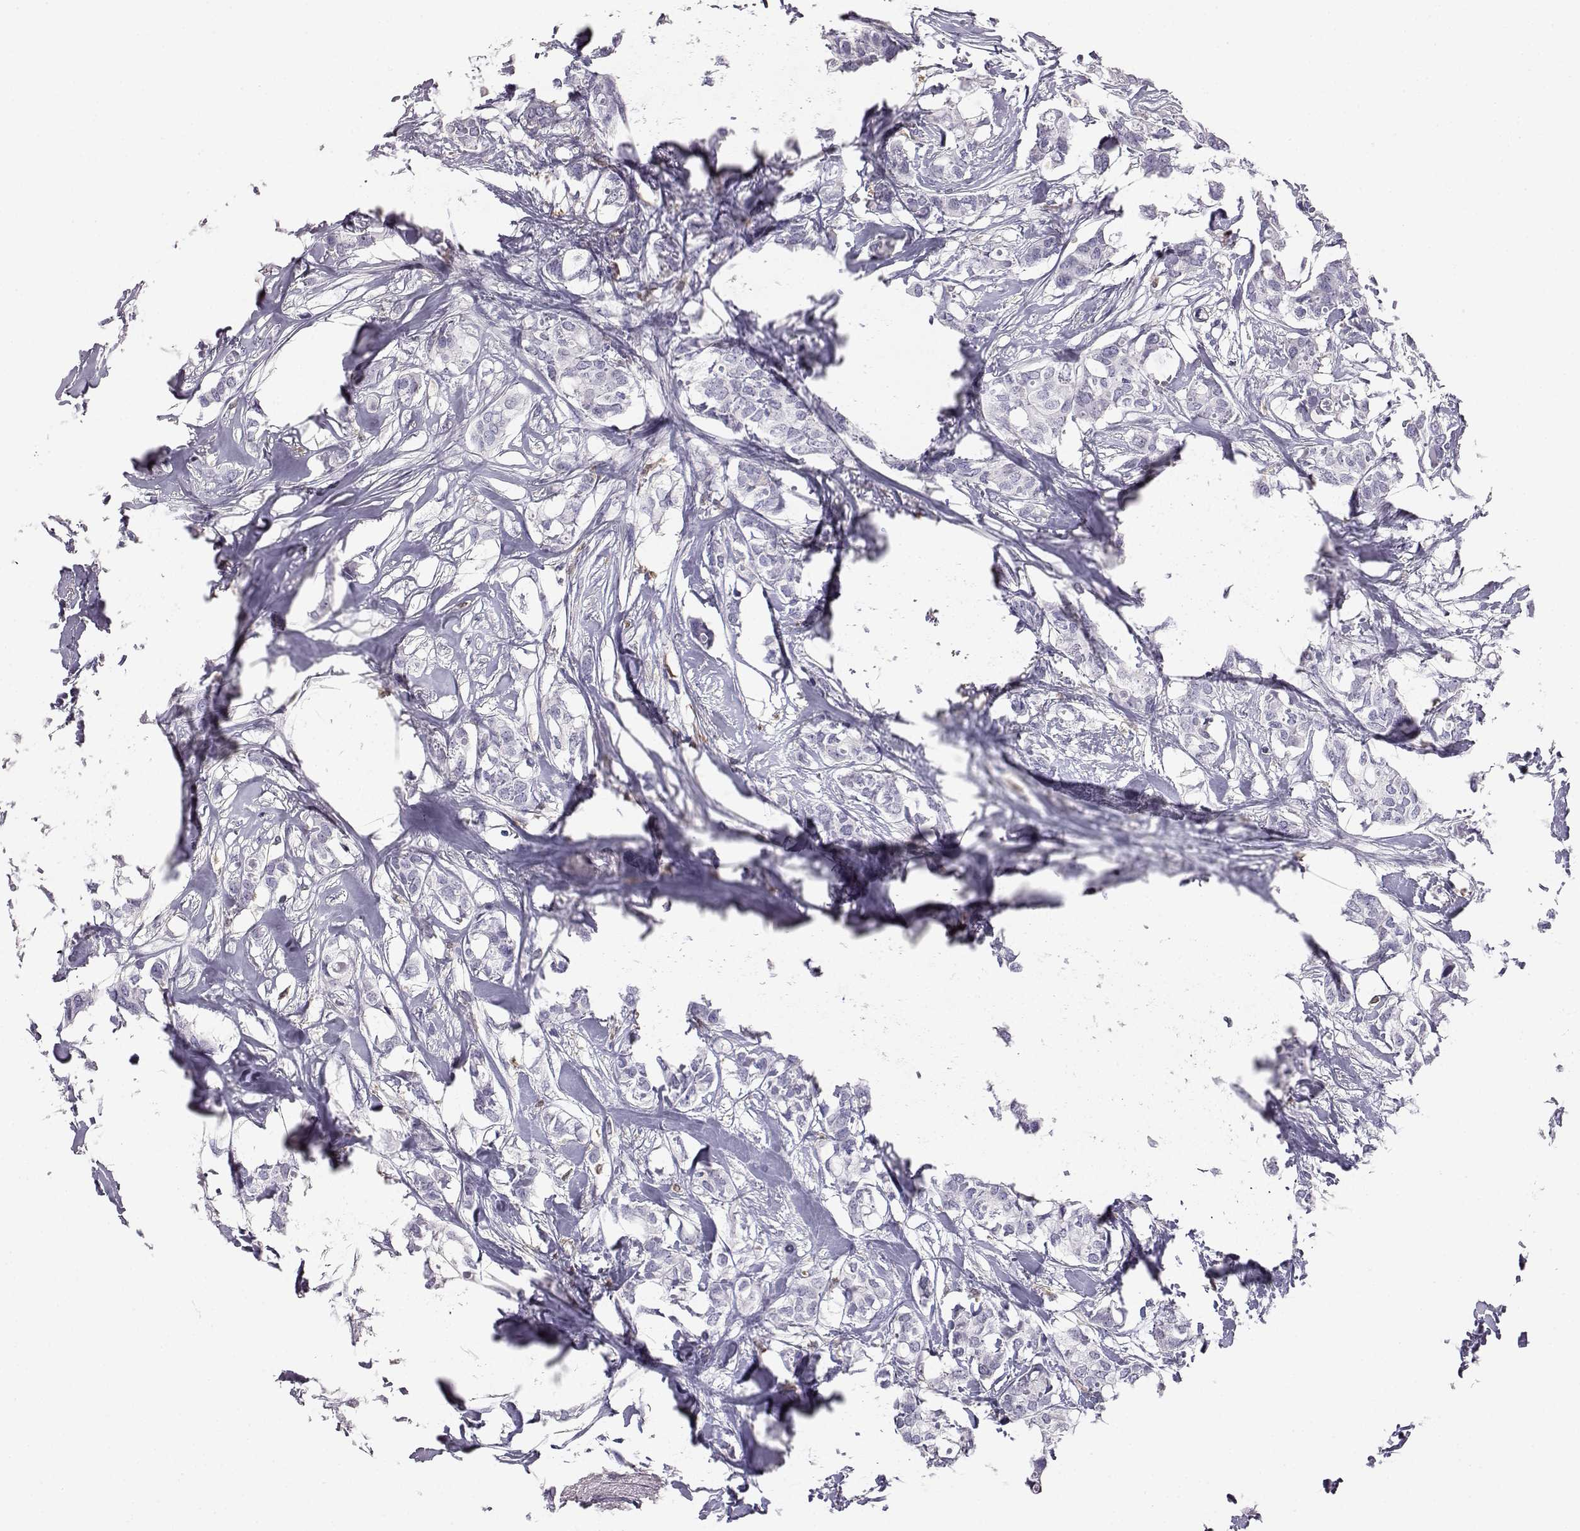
{"staining": {"intensity": "negative", "quantity": "none", "location": "none"}, "tissue": "breast cancer", "cell_type": "Tumor cells", "image_type": "cancer", "snomed": [{"axis": "morphology", "description": "Duct carcinoma"}, {"axis": "topography", "description": "Breast"}], "caption": "Infiltrating ductal carcinoma (breast) was stained to show a protein in brown. There is no significant expression in tumor cells. The staining was performed using DAB (3,3'-diaminobenzidine) to visualize the protein expression in brown, while the nuclei were stained in blue with hematoxylin (Magnification: 20x).", "gene": "AKR1B1", "patient": {"sex": "female", "age": 62}}